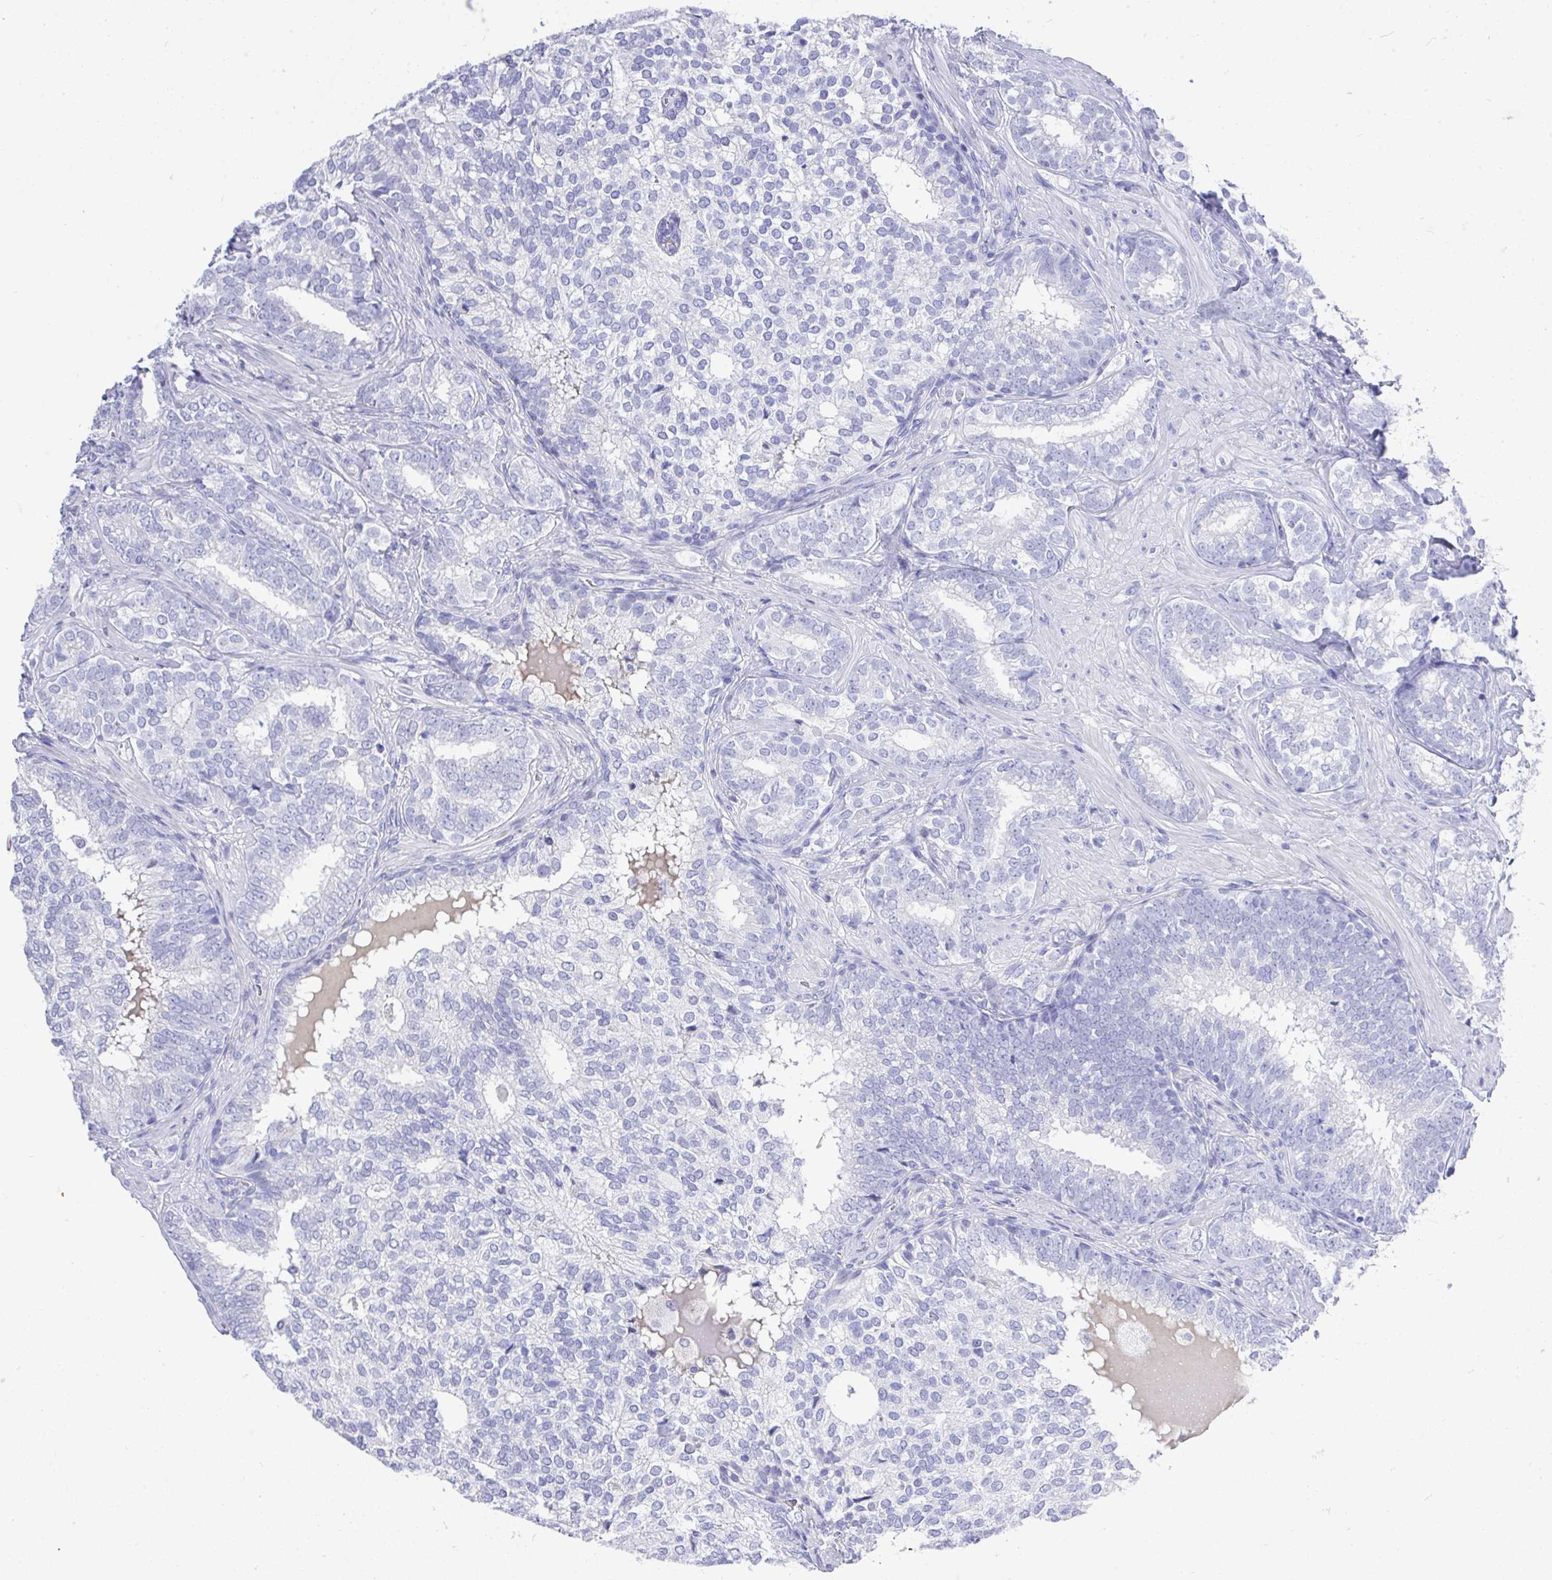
{"staining": {"intensity": "negative", "quantity": "none", "location": "none"}, "tissue": "prostate cancer", "cell_type": "Tumor cells", "image_type": "cancer", "snomed": [{"axis": "morphology", "description": "Adenocarcinoma, High grade"}, {"axis": "topography", "description": "Prostate"}], "caption": "High power microscopy image of an immunohistochemistry (IHC) micrograph of prostate cancer (adenocarcinoma (high-grade)), revealing no significant positivity in tumor cells.", "gene": "MS4A12", "patient": {"sex": "male", "age": 72}}